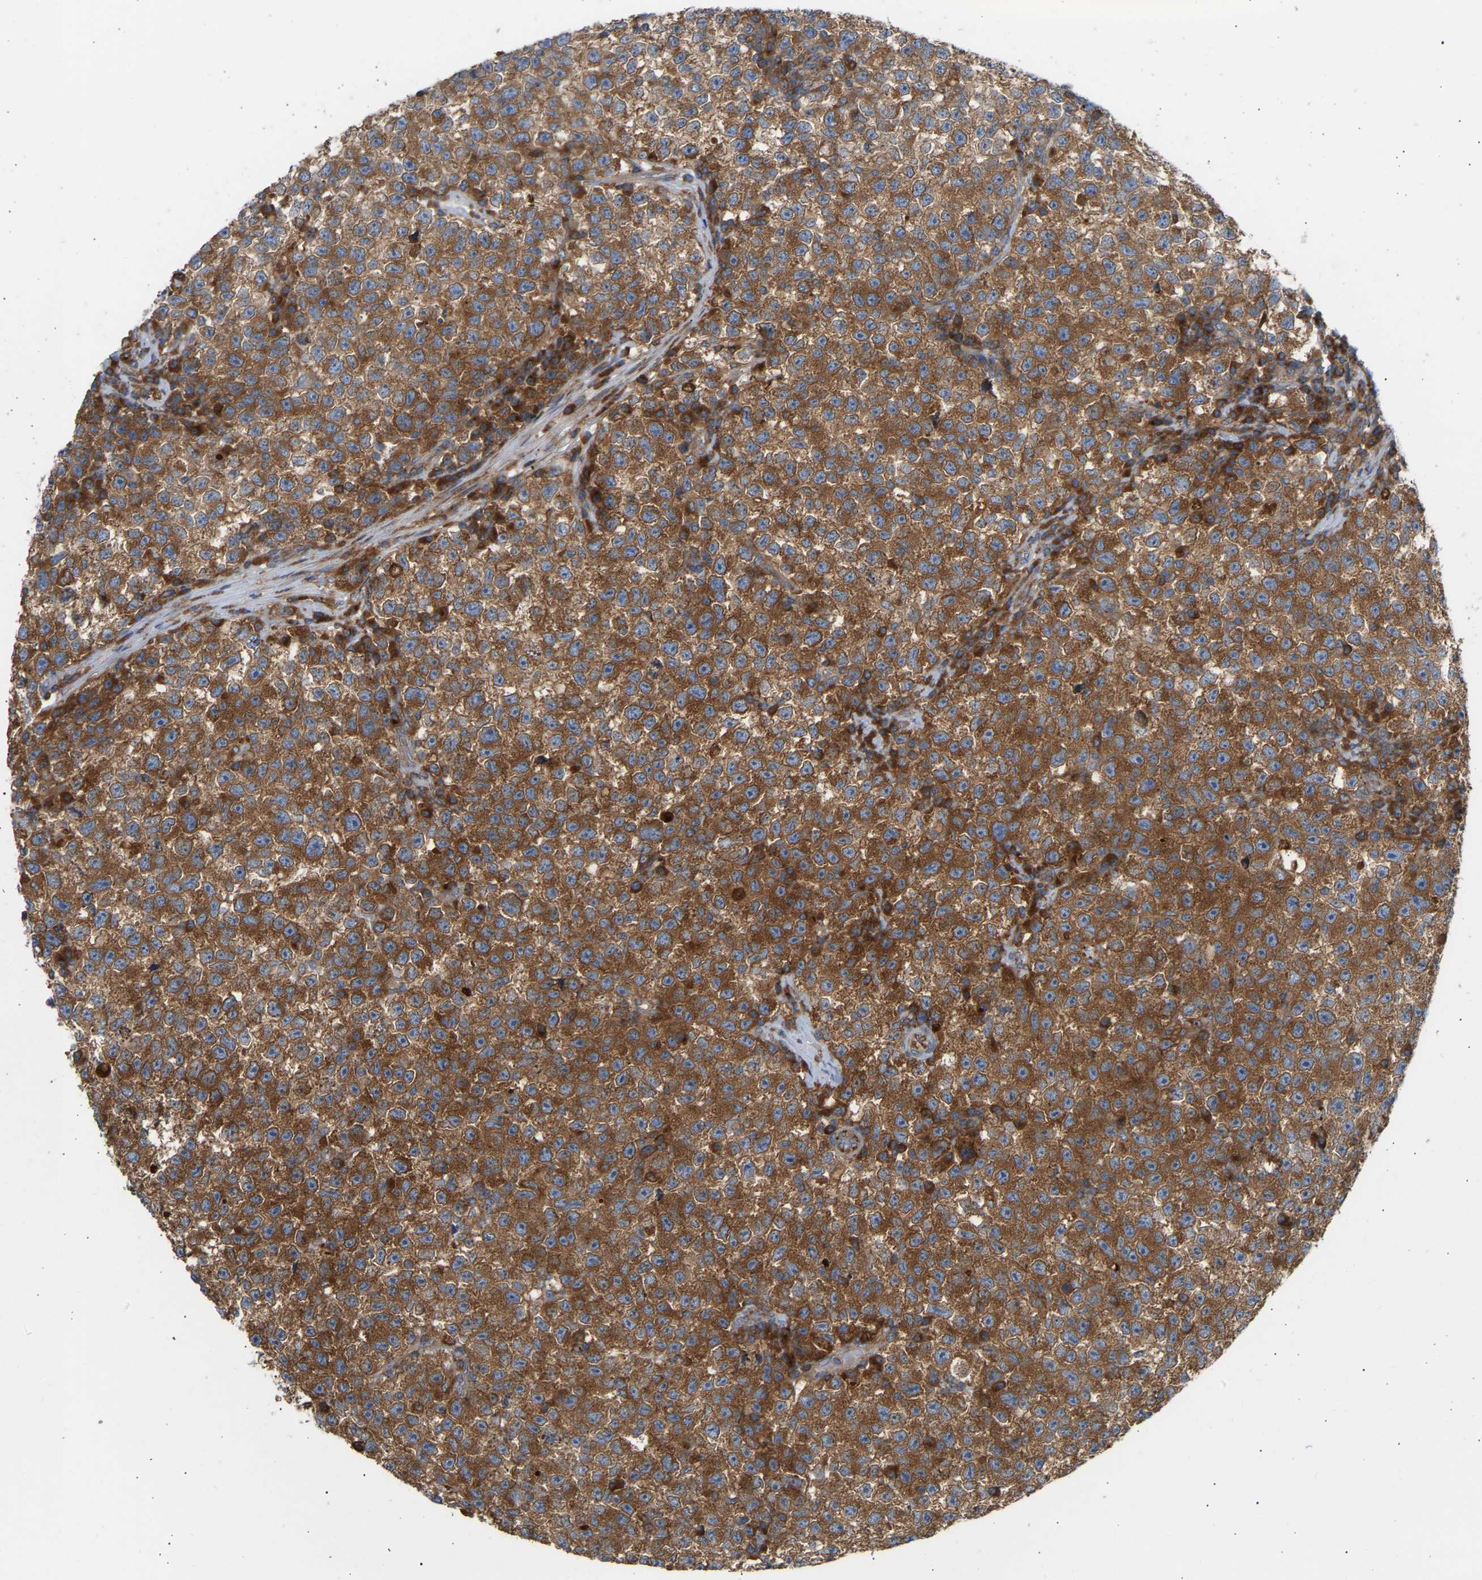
{"staining": {"intensity": "strong", "quantity": ">75%", "location": "cytoplasmic/membranous"}, "tissue": "testis cancer", "cell_type": "Tumor cells", "image_type": "cancer", "snomed": [{"axis": "morphology", "description": "Seminoma, NOS"}, {"axis": "topography", "description": "Testis"}], "caption": "This image demonstrates IHC staining of seminoma (testis), with high strong cytoplasmic/membranous expression in about >75% of tumor cells.", "gene": "GCN1", "patient": {"sex": "male", "age": 22}}